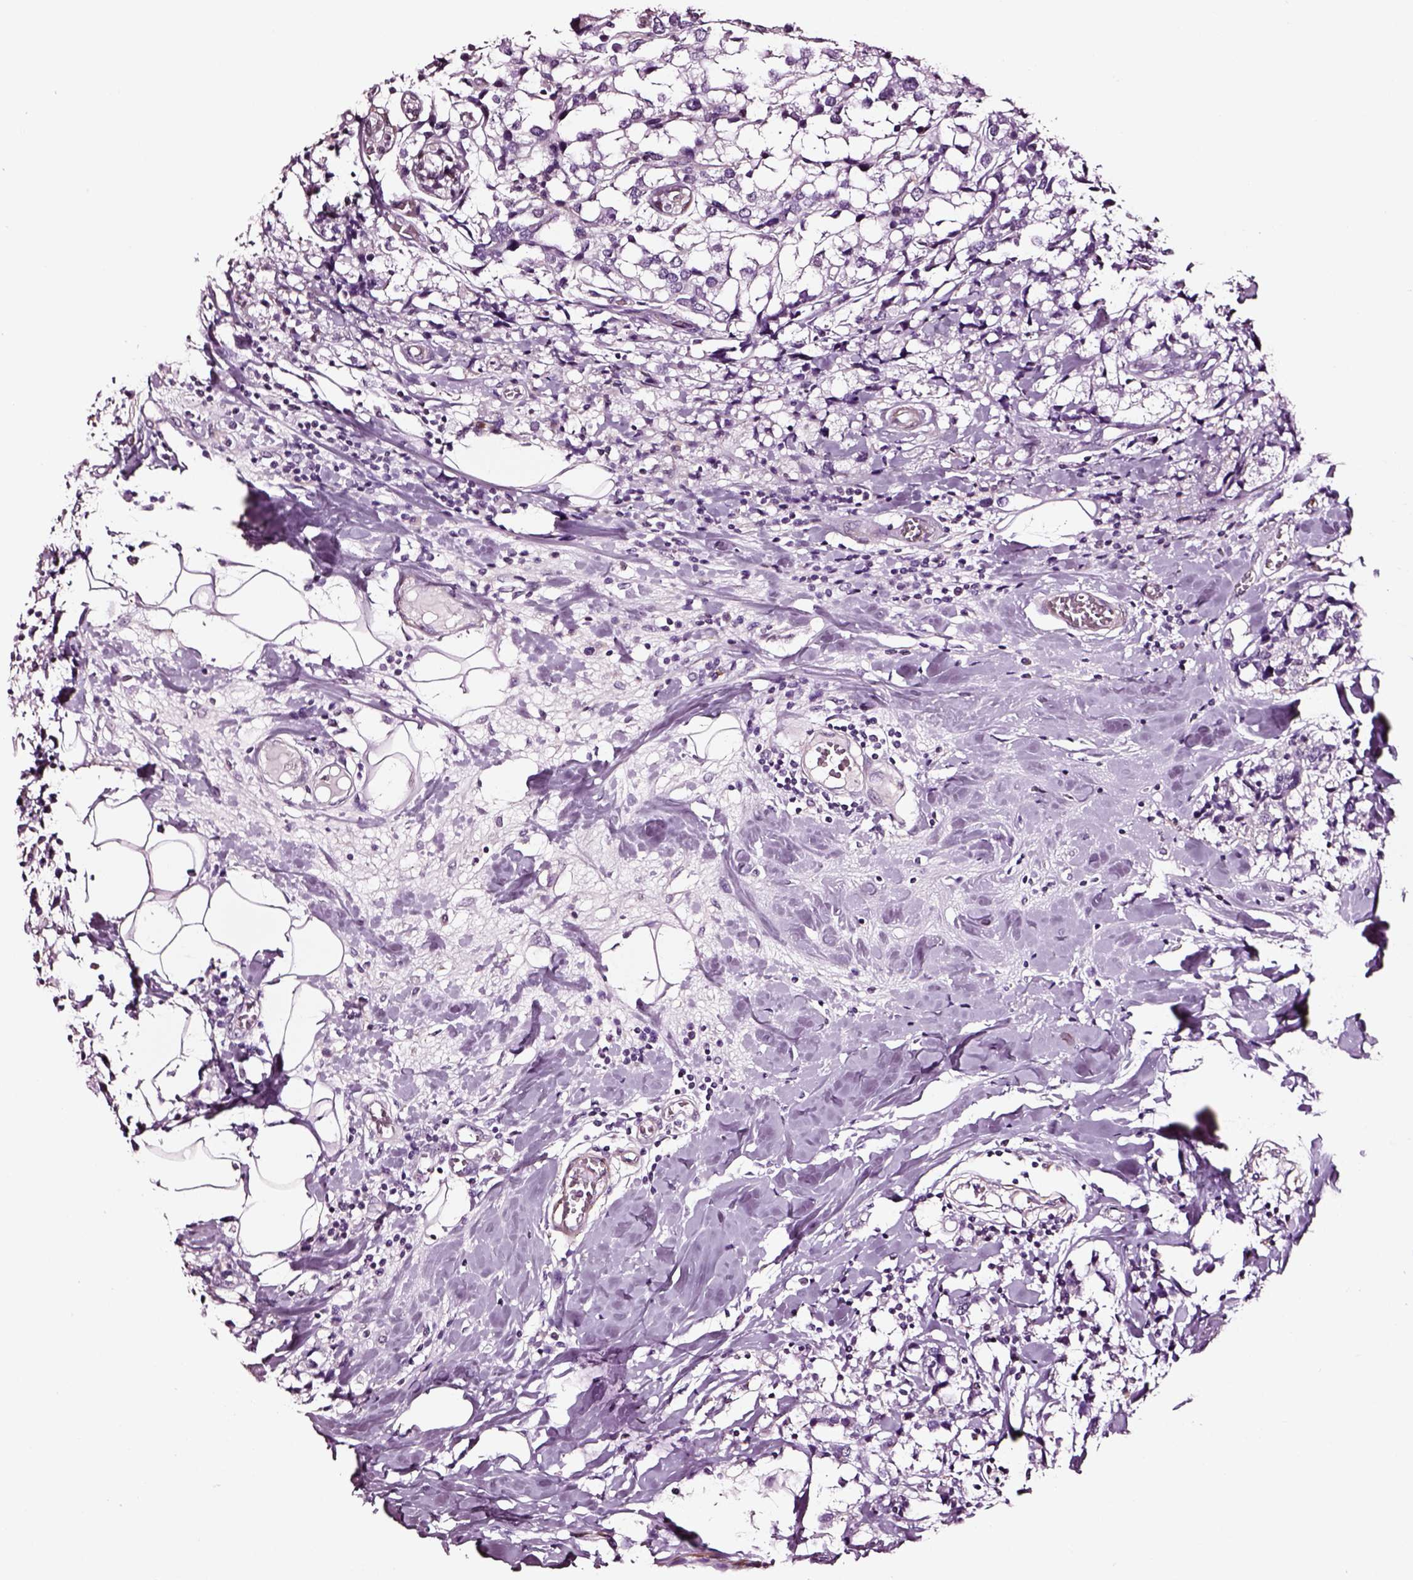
{"staining": {"intensity": "negative", "quantity": "none", "location": "none"}, "tissue": "breast cancer", "cell_type": "Tumor cells", "image_type": "cancer", "snomed": [{"axis": "morphology", "description": "Lobular carcinoma"}, {"axis": "topography", "description": "Breast"}], "caption": "This is an immunohistochemistry (IHC) photomicrograph of breast cancer (lobular carcinoma). There is no positivity in tumor cells.", "gene": "SOX10", "patient": {"sex": "female", "age": 59}}